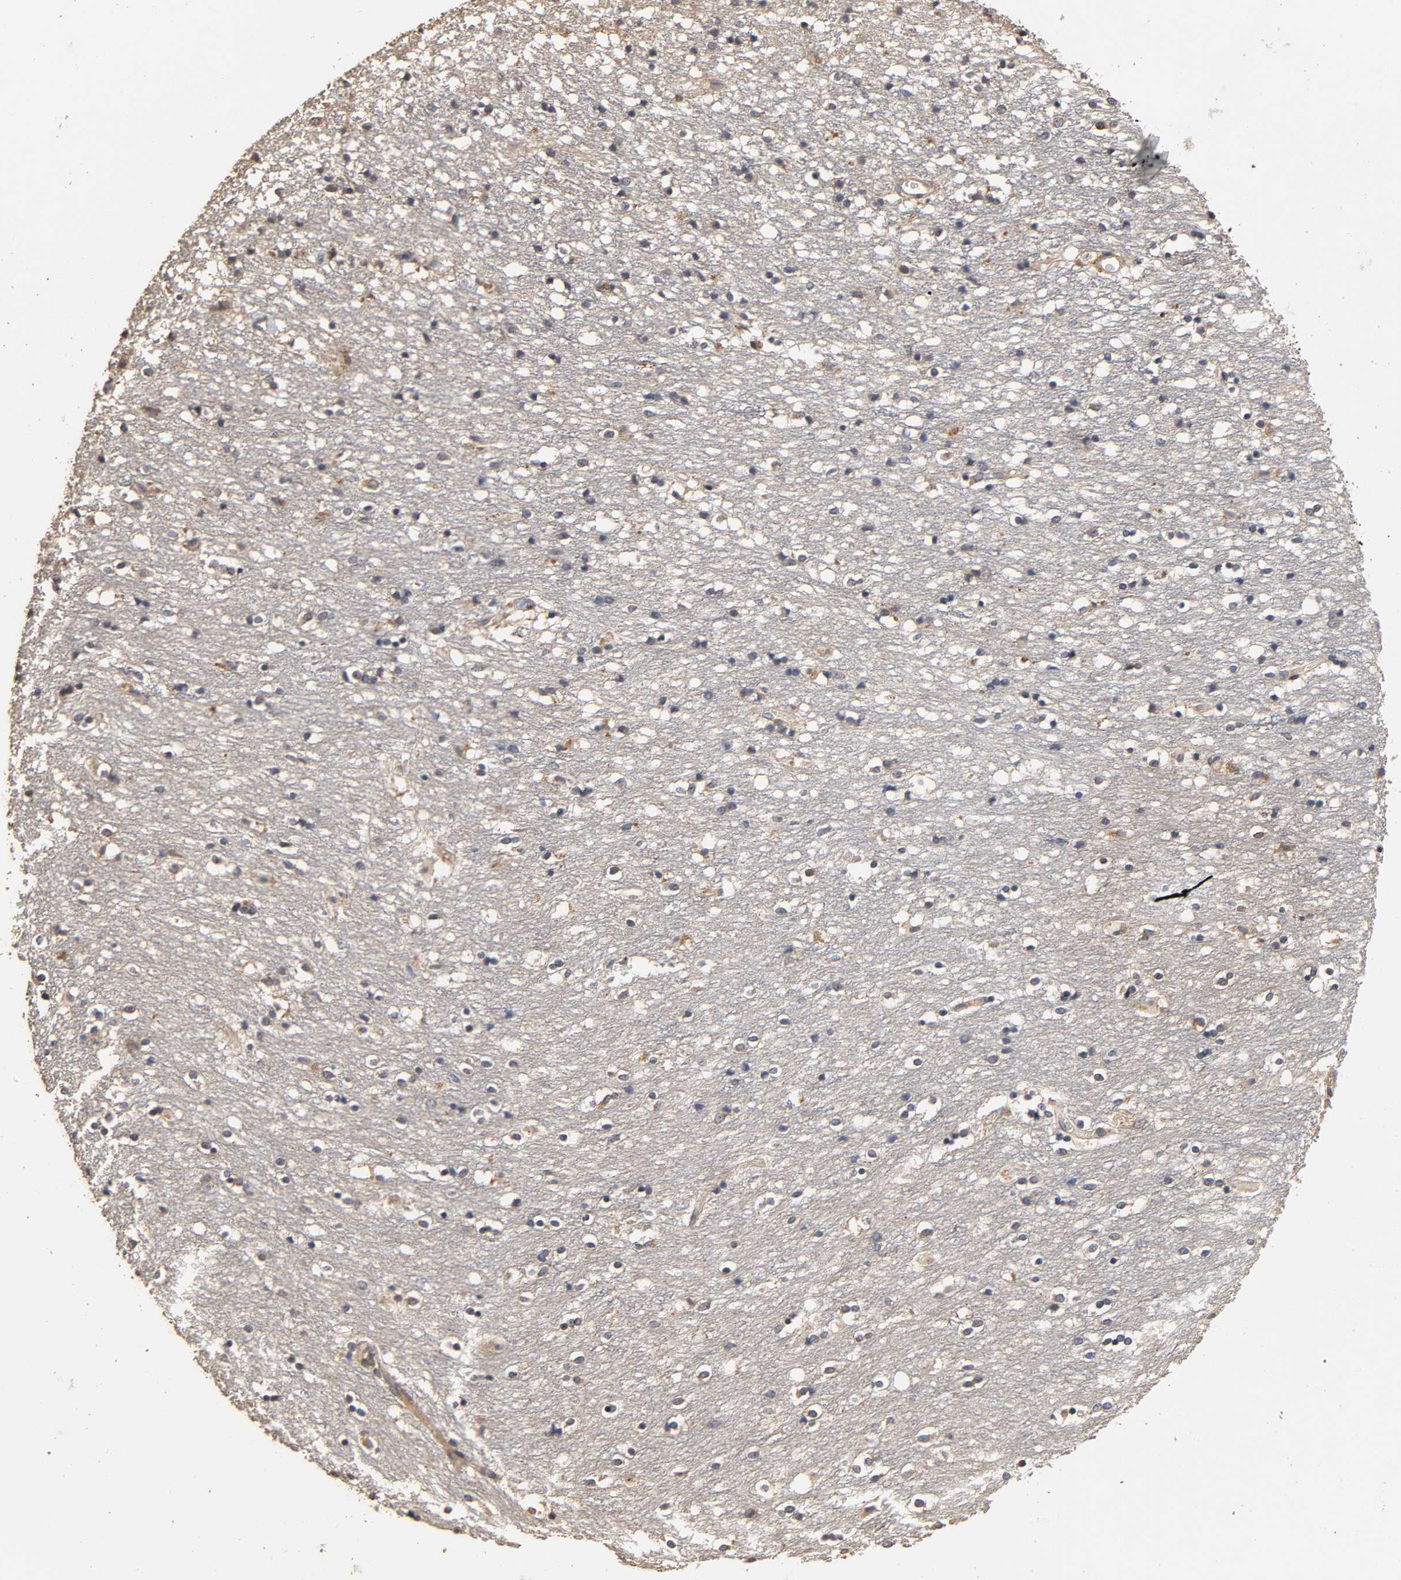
{"staining": {"intensity": "moderate", "quantity": "25%-75%", "location": "cytoplasmic/membranous"}, "tissue": "caudate", "cell_type": "Glial cells", "image_type": "normal", "snomed": [{"axis": "morphology", "description": "Normal tissue, NOS"}, {"axis": "topography", "description": "Lateral ventricle wall"}], "caption": "Brown immunohistochemical staining in normal caudate exhibits moderate cytoplasmic/membranous staining in about 25%-75% of glial cells.", "gene": "ARHGEF7", "patient": {"sex": "female", "age": 54}}